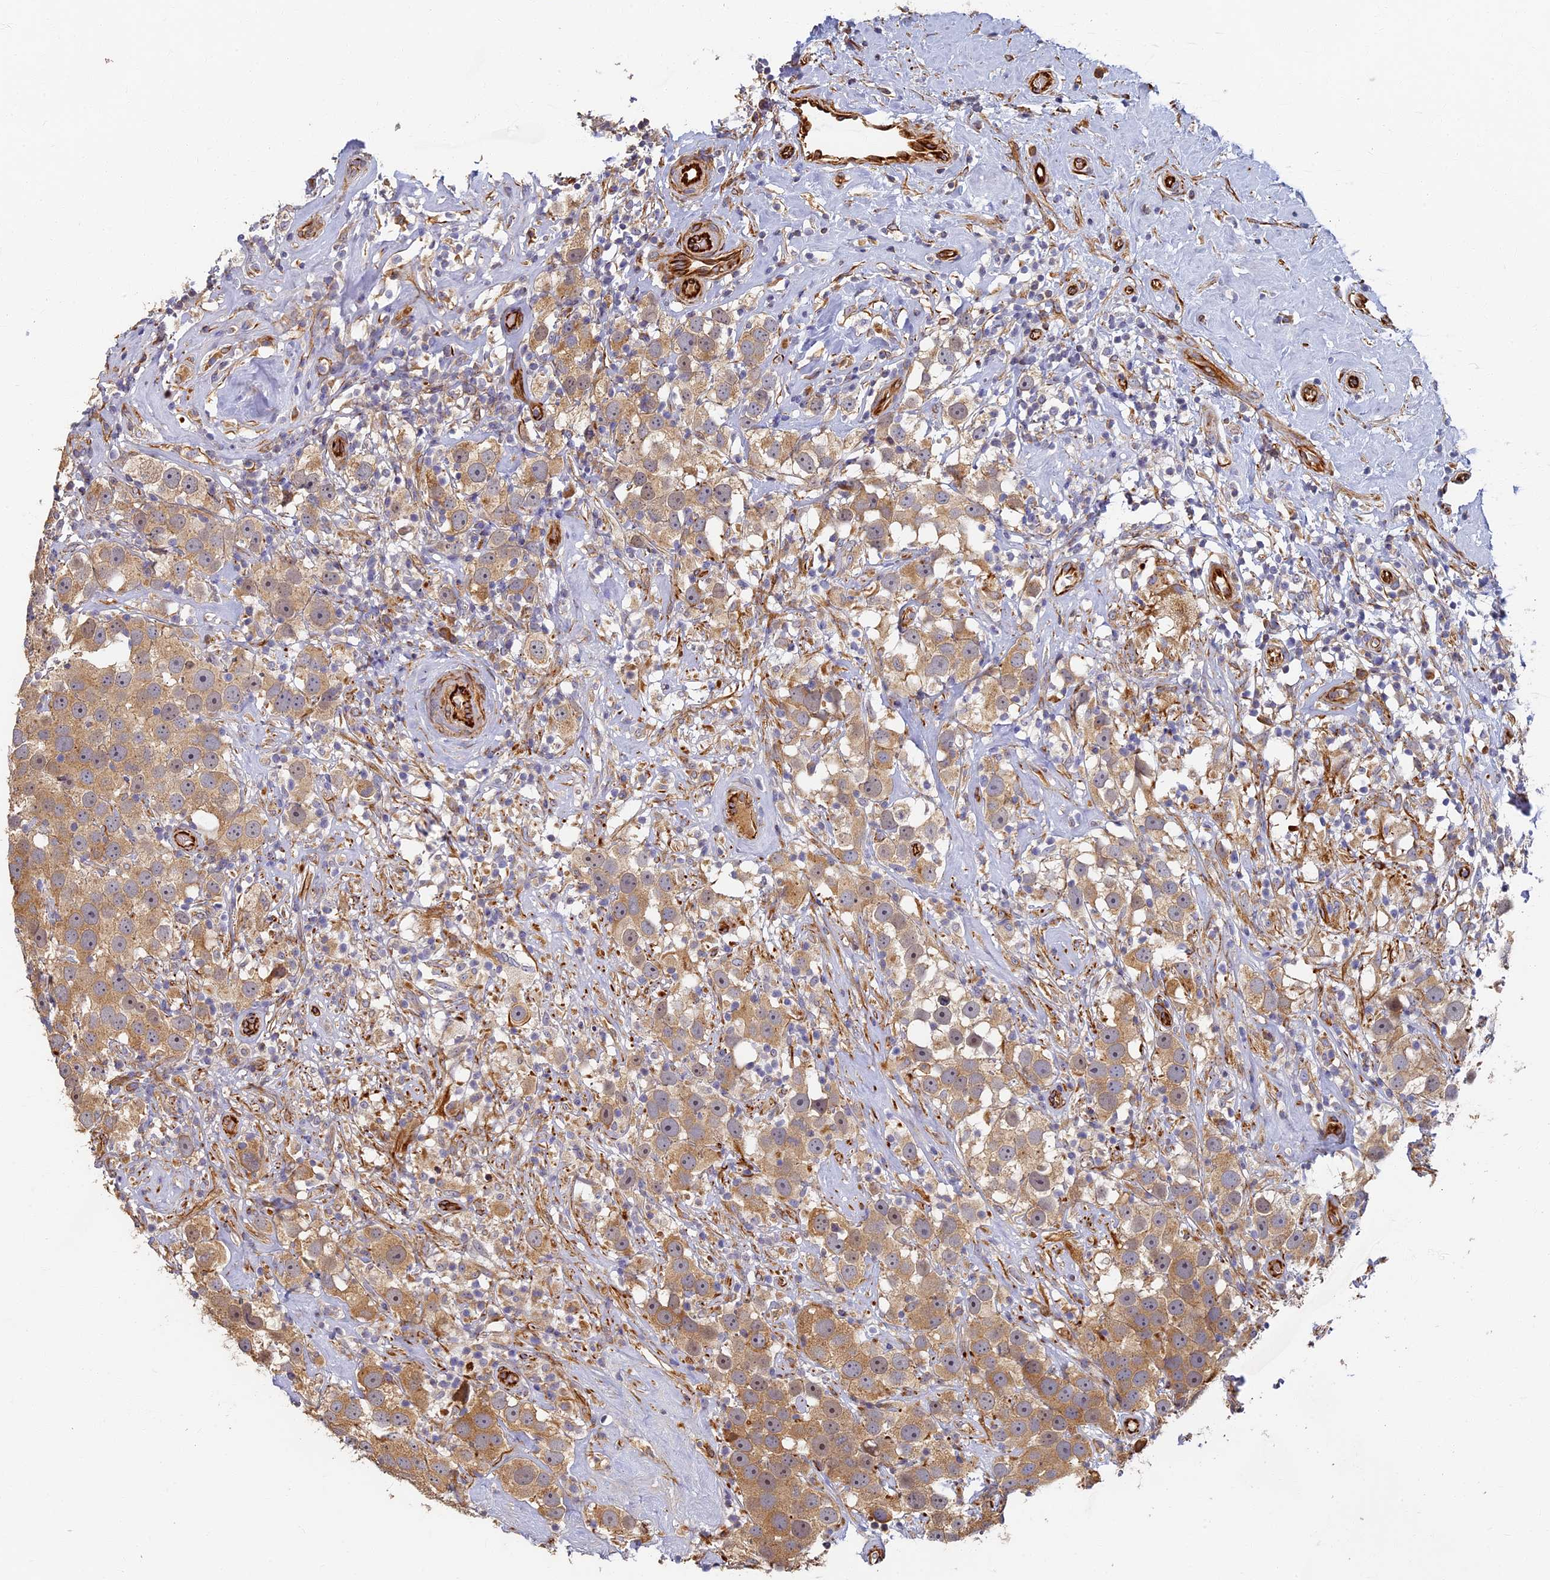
{"staining": {"intensity": "moderate", "quantity": ">75%", "location": "cytoplasmic/membranous"}, "tissue": "testis cancer", "cell_type": "Tumor cells", "image_type": "cancer", "snomed": [{"axis": "morphology", "description": "Seminoma, NOS"}, {"axis": "topography", "description": "Testis"}], "caption": "Tumor cells show medium levels of moderate cytoplasmic/membranous staining in about >75% of cells in testis seminoma.", "gene": "LRRC57", "patient": {"sex": "male", "age": 49}}